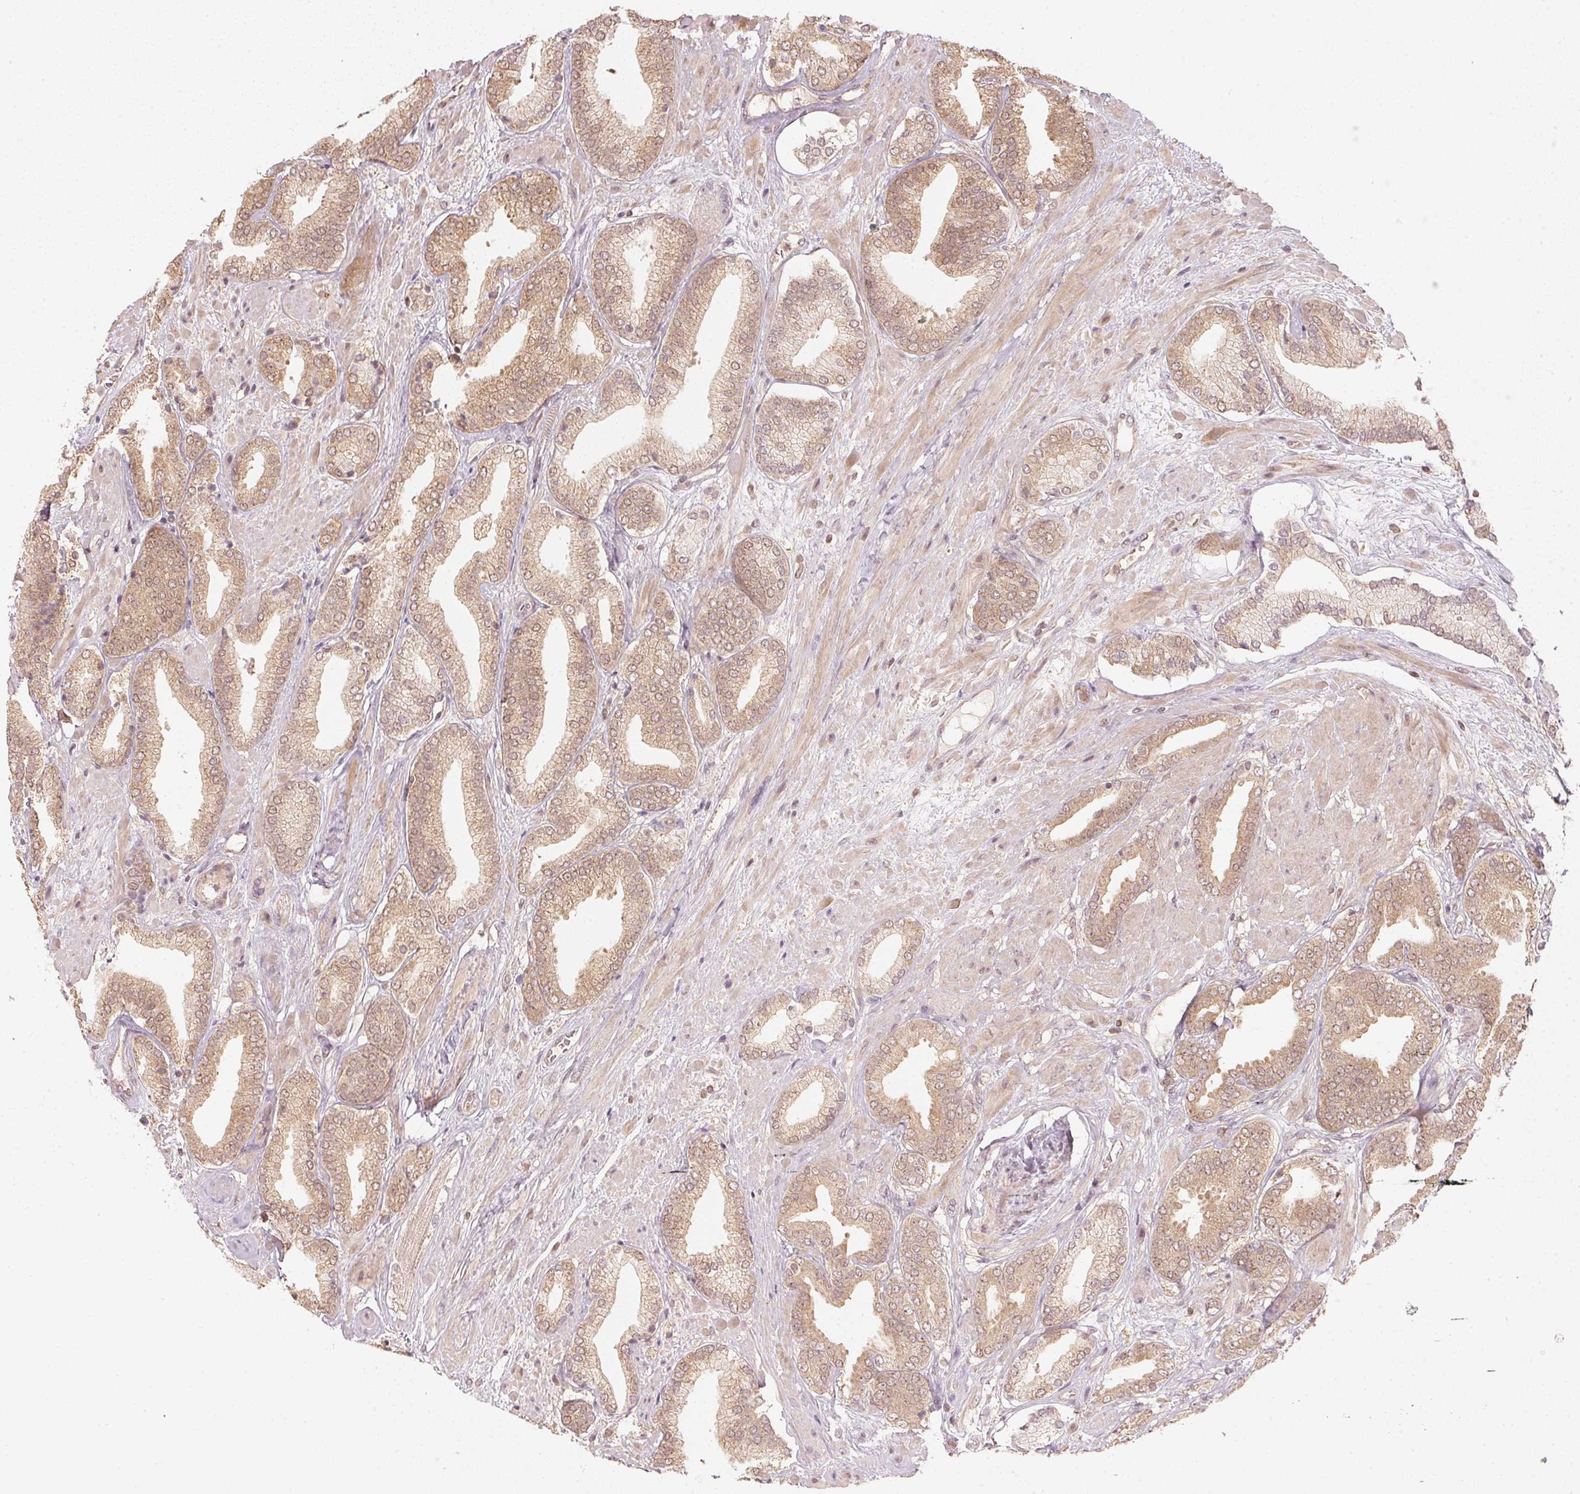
{"staining": {"intensity": "moderate", "quantity": ">75%", "location": "cytoplasmic/membranous"}, "tissue": "prostate cancer", "cell_type": "Tumor cells", "image_type": "cancer", "snomed": [{"axis": "morphology", "description": "Adenocarcinoma, High grade"}, {"axis": "topography", "description": "Prostate"}], "caption": "An IHC micrograph of tumor tissue is shown. Protein staining in brown labels moderate cytoplasmic/membranous positivity in prostate high-grade adenocarcinoma within tumor cells. Nuclei are stained in blue.", "gene": "UBE2L3", "patient": {"sex": "male", "age": 56}}